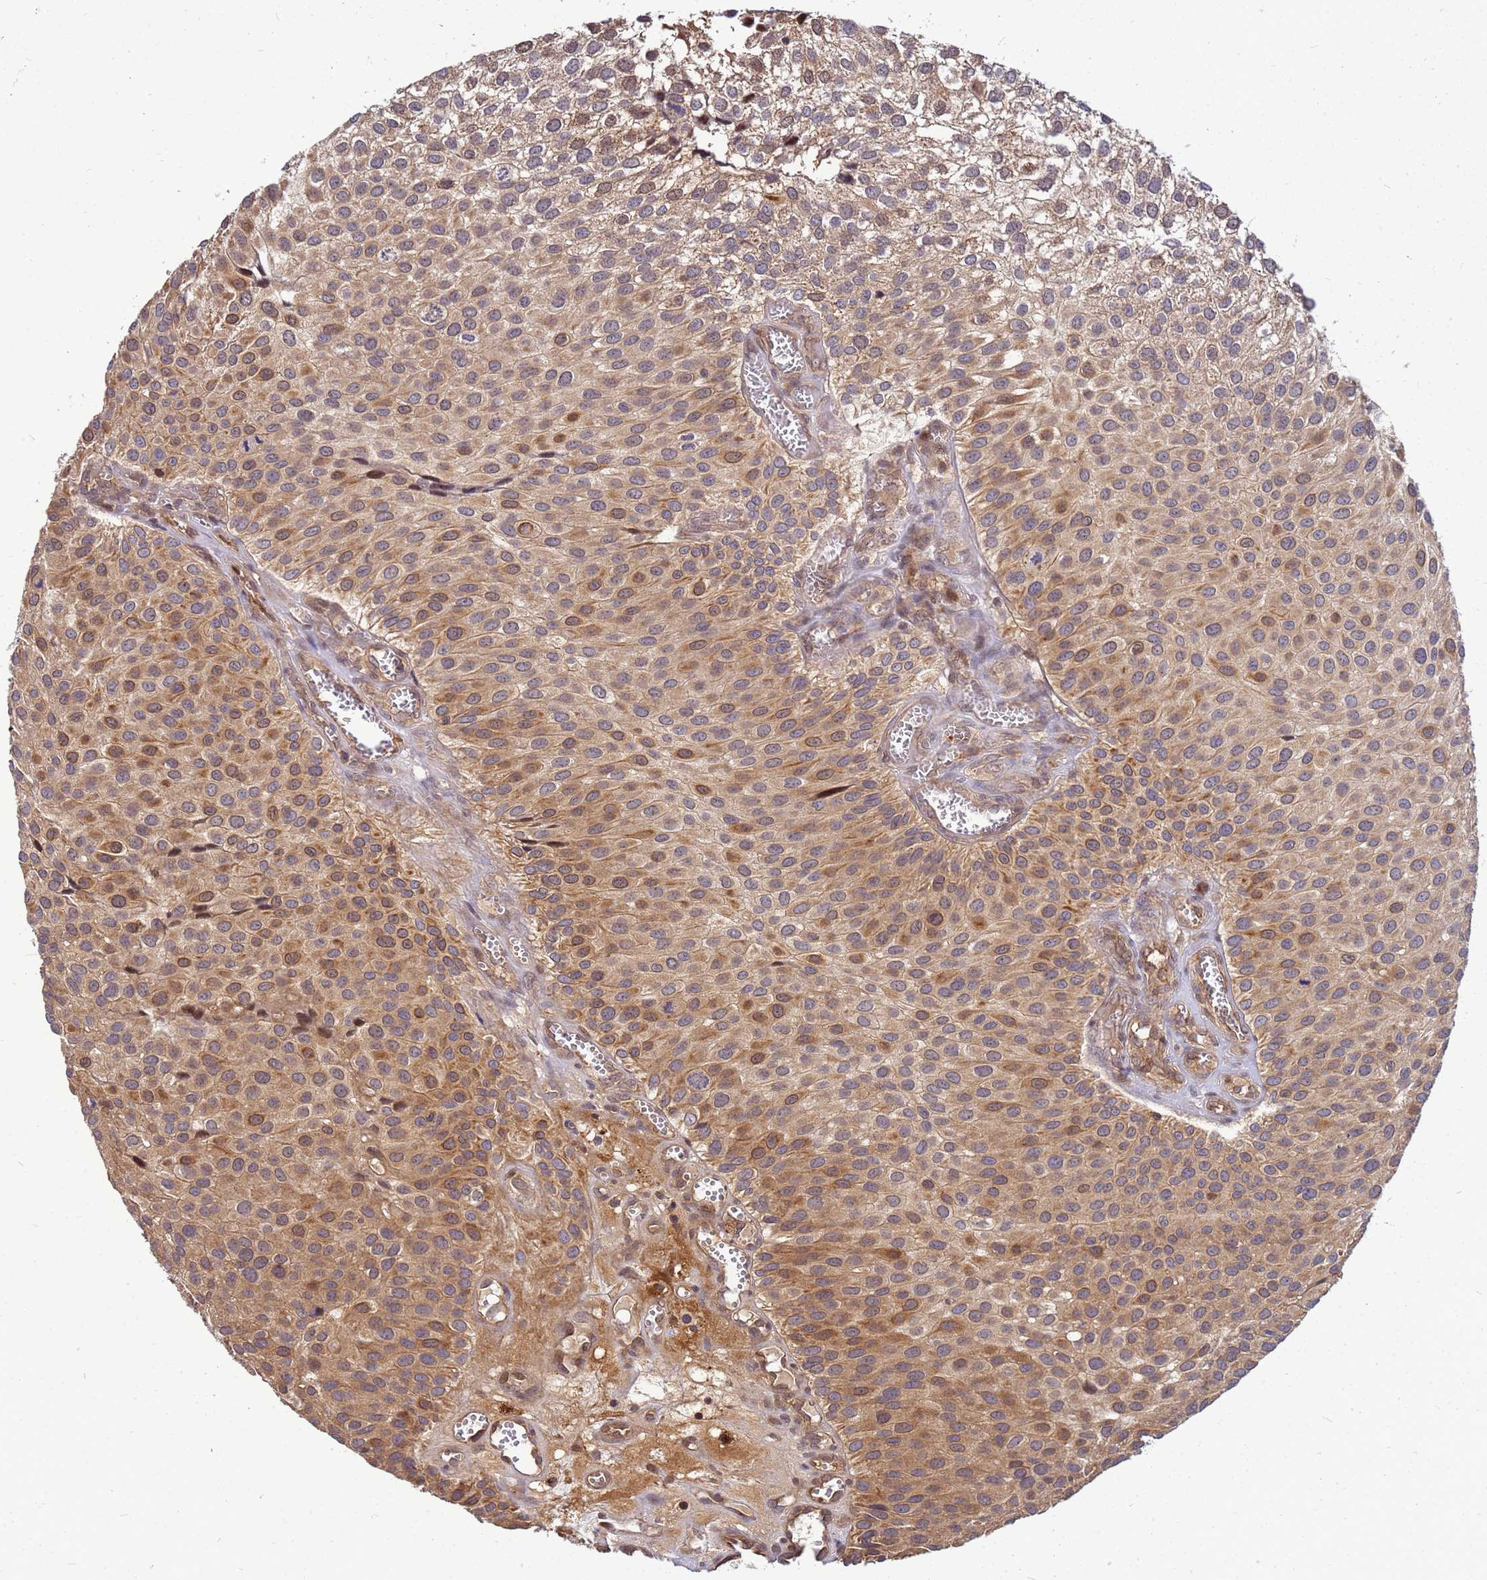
{"staining": {"intensity": "moderate", "quantity": ">75%", "location": "cytoplasmic/membranous"}, "tissue": "urothelial cancer", "cell_type": "Tumor cells", "image_type": "cancer", "snomed": [{"axis": "morphology", "description": "Urothelial carcinoma, Low grade"}, {"axis": "topography", "description": "Urinary bladder"}], "caption": "Protein staining of urothelial carcinoma (low-grade) tissue reveals moderate cytoplasmic/membranous expression in about >75% of tumor cells.", "gene": "DUS4L", "patient": {"sex": "male", "age": 88}}